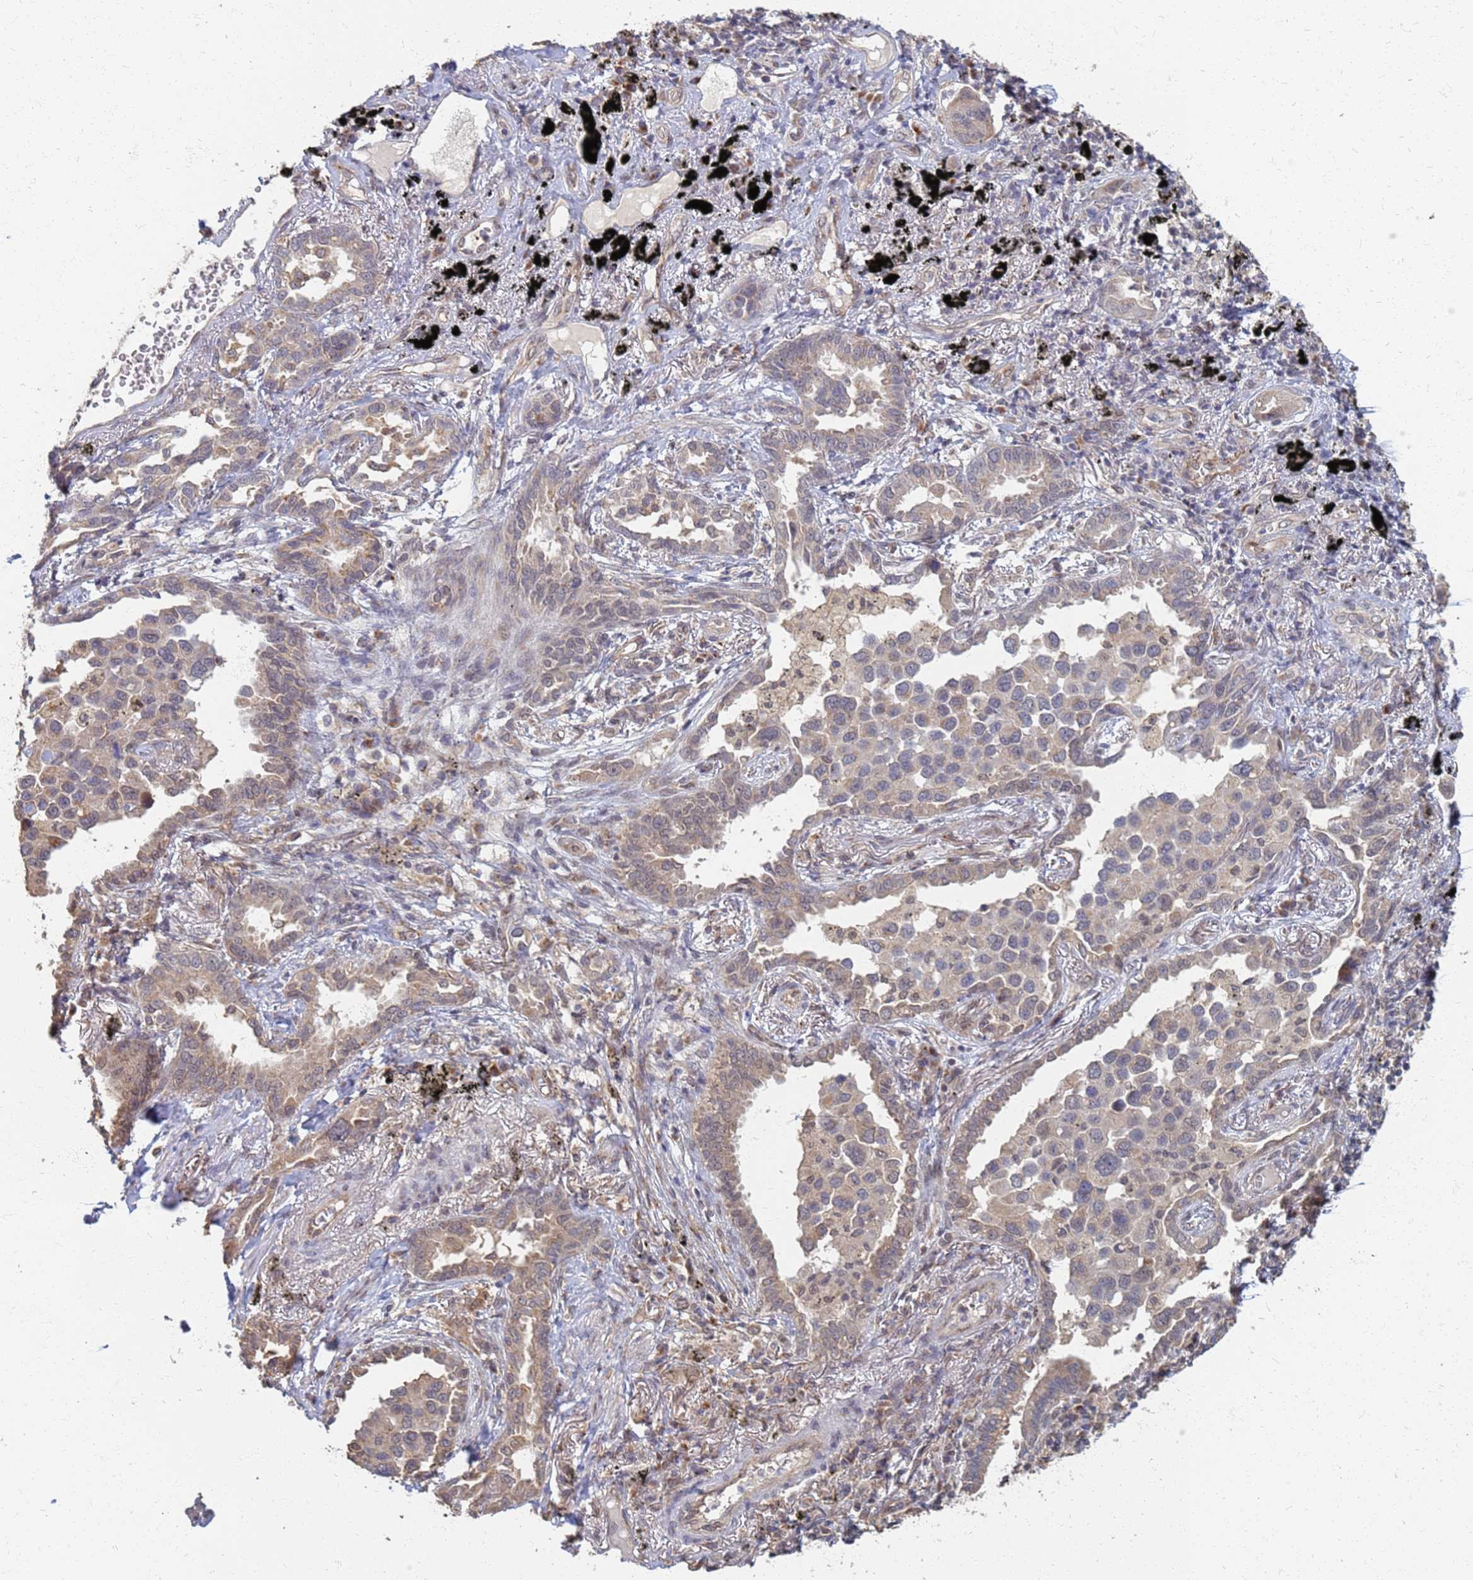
{"staining": {"intensity": "weak", "quantity": "25%-75%", "location": "cytoplasmic/membranous"}, "tissue": "lung cancer", "cell_type": "Tumor cells", "image_type": "cancer", "snomed": [{"axis": "morphology", "description": "Adenocarcinoma, NOS"}, {"axis": "topography", "description": "Lung"}], "caption": "Immunohistochemical staining of human lung cancer exhibits weak cytoplasmic/membranous protein staining in about 25%-75% of tumor cells.", "gene": "ITGB4", "patient": {"sex": "male", "age": 67}}